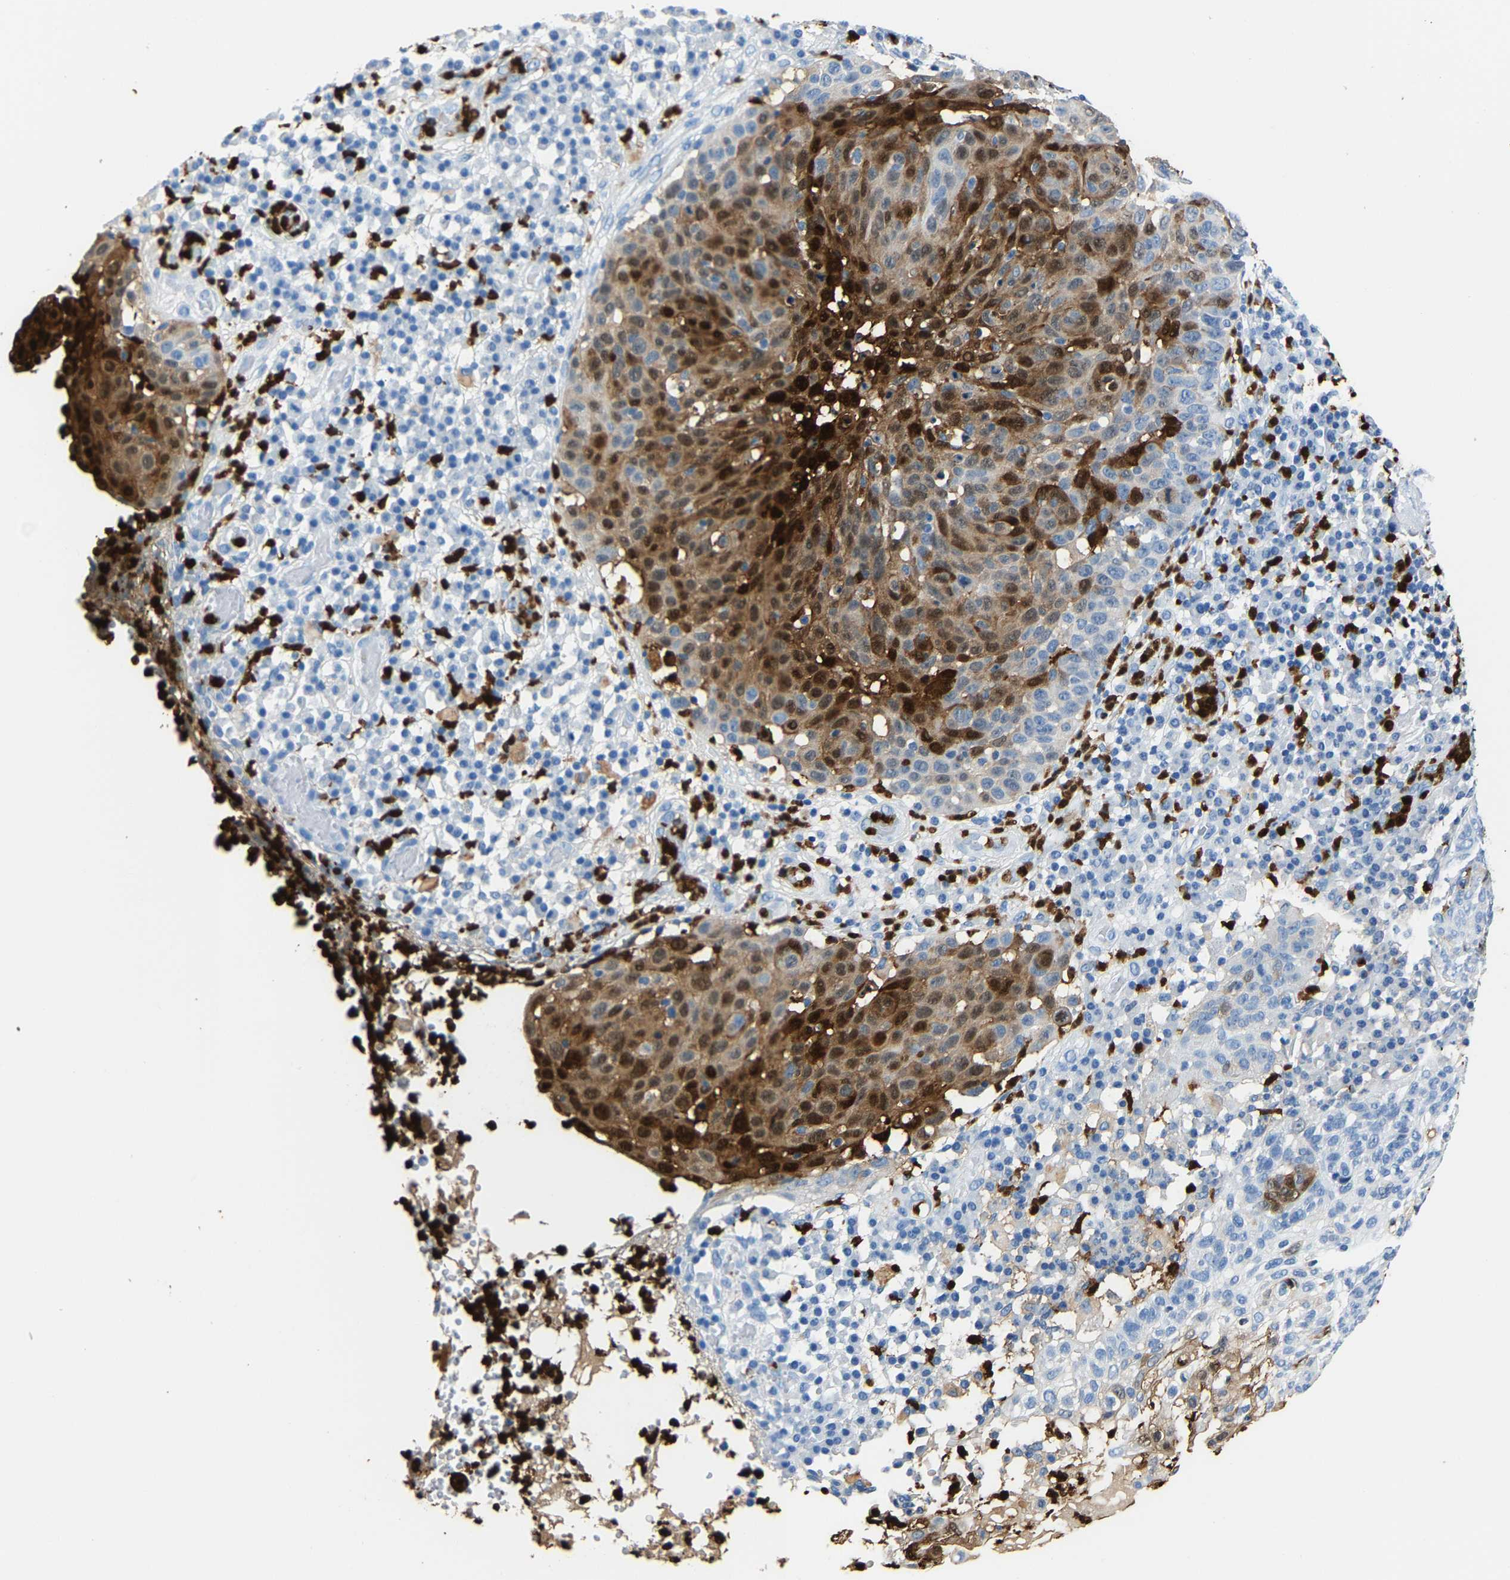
{"staining": {"intensity": "moderate", "quantity": "25%-75%", "location": "cytoplasmic/membranous,nuclear"}, "tissue": "skin cancer", "cell_type": "Tumor cells", "image_type": "cancer", "snomed": [{"axis": "morphology", "description": "Squamous cell carcinoma in situ, NOS"}, {"axis": "morphology", "description": "Squamous cell carcinoma, NOS"}, {"axis": "topography", "description": "Skin"}], "caption": "Approximately 25%-75% of tumor cells in human skin cancer reveal moderate cytoplasmic/membranous and nuclear protein expression as visualized by brown immunohistochemical staining.", "gene": "S100P", "patient": {"sex": "male", "age": 93}}